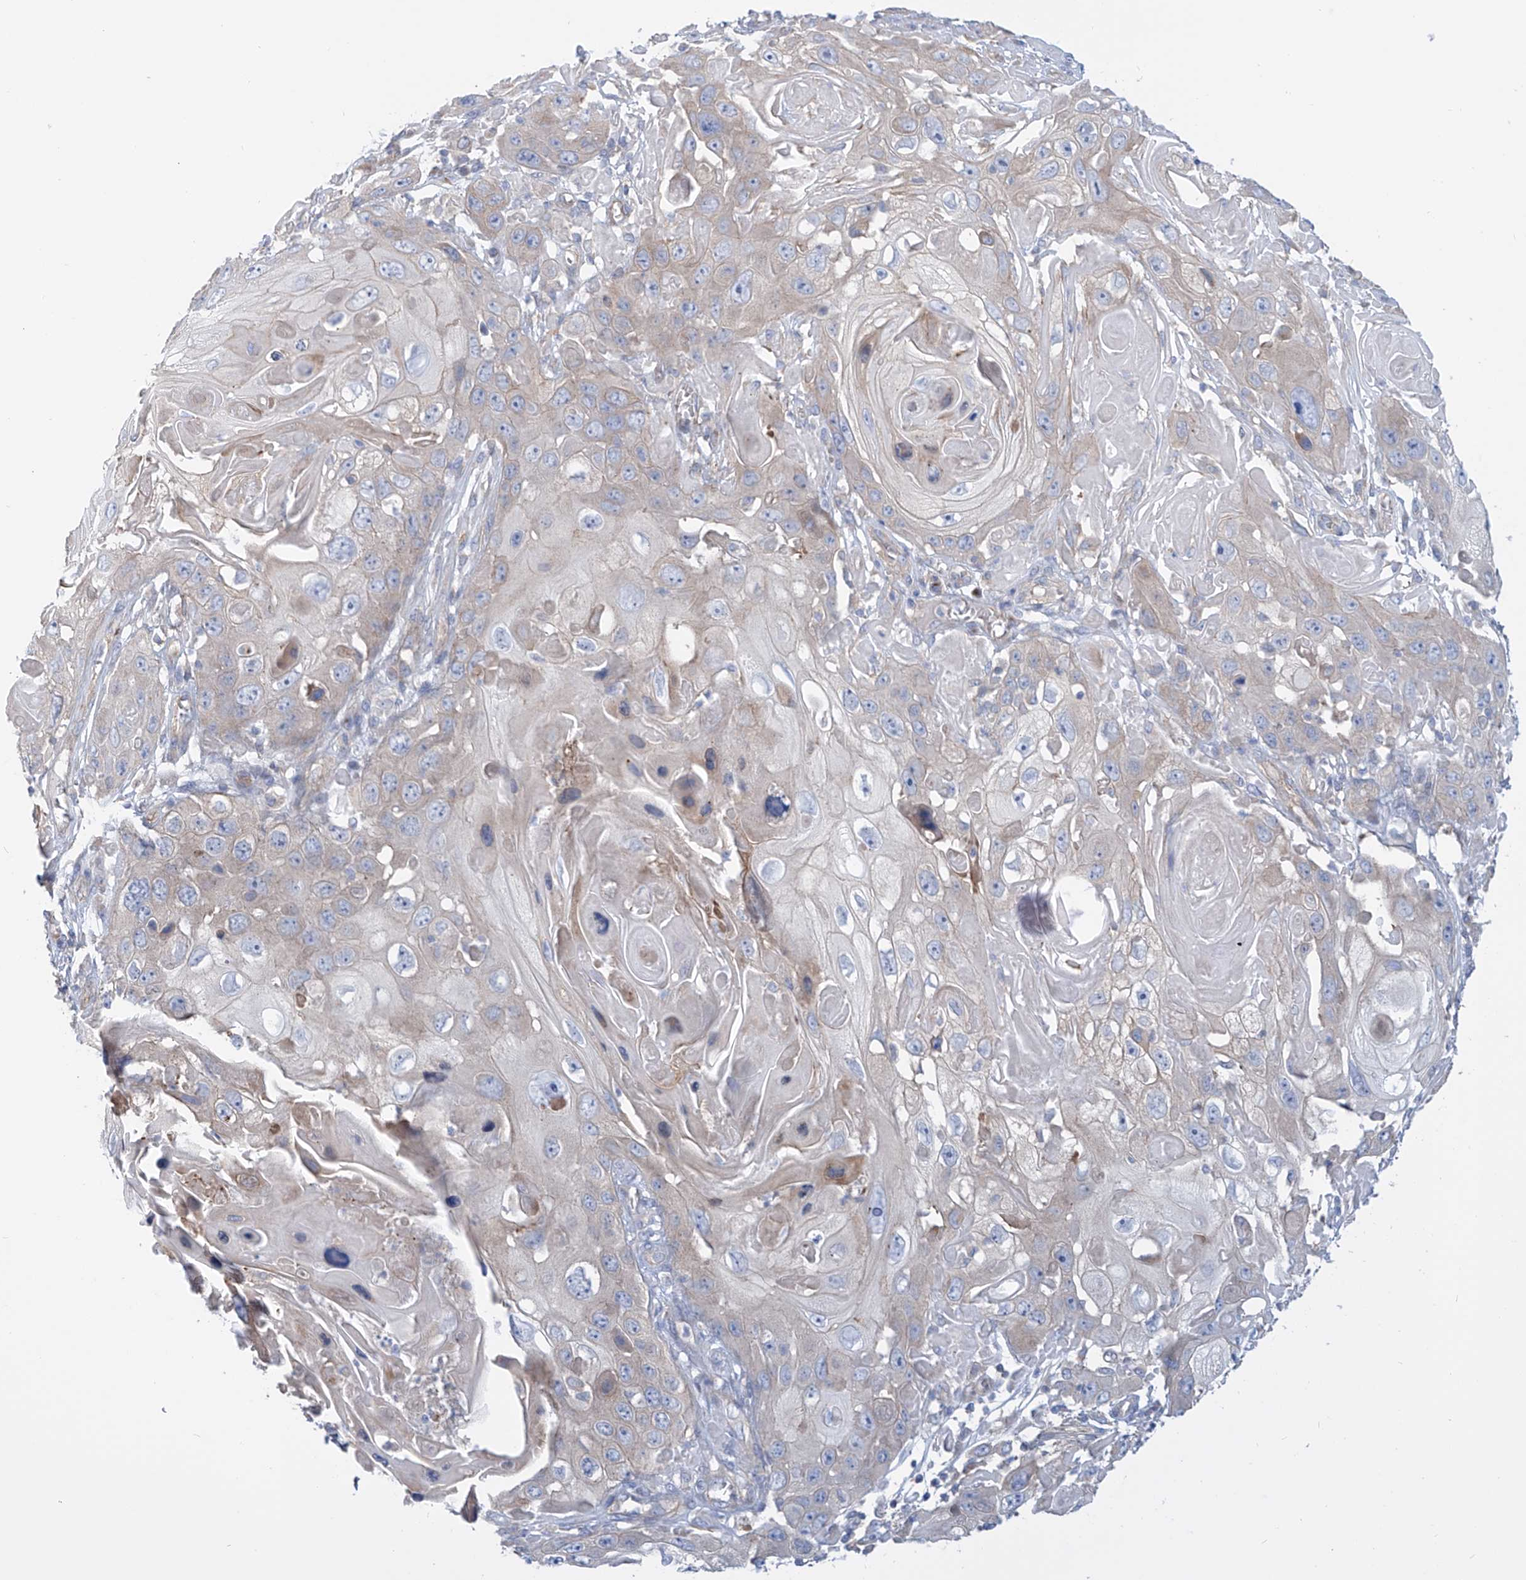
{"staining": {"intensity": "negative", "quantity": "none", "location": "none"}, "tissue": "skin cancer", "cell_type": "Tumor cells", "image_type": "cancer", "snomed": [{"axis": "morphology", "description": "Squamous cell carcinoma, NOS"}, {"axis": "topography", "description": "Skin"}], "caption": "This is an immunohistochemistry image of human squamous cell carcinoma (skin). There is no positivity in tumor cells.", "gene": "TMEM209", "patient": {"sex": "male", "age": 55}}